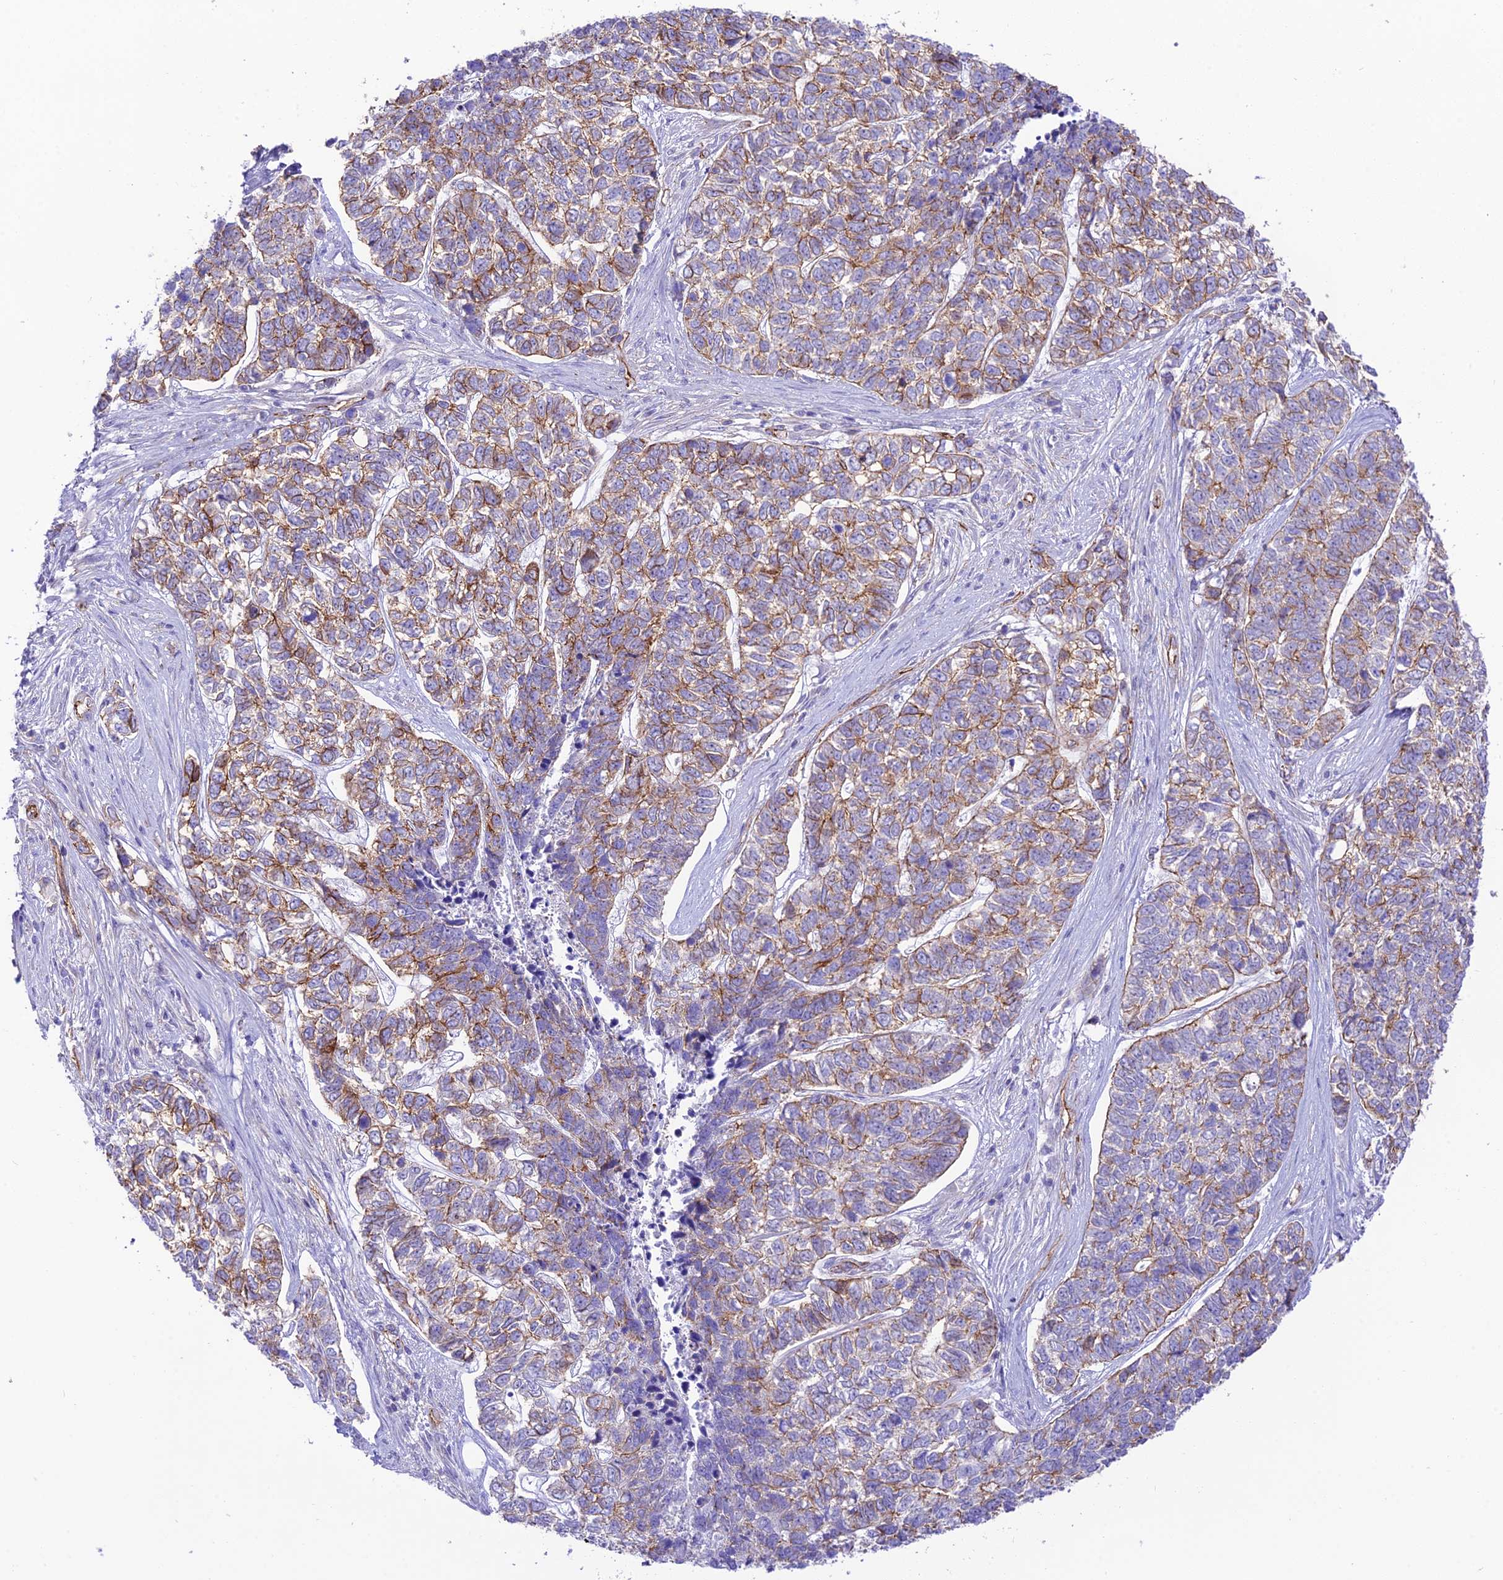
{"staining": {"intensity": "moderate", "quantity": "<25%", "location": "cytoplasmic/membranous"}, "tissue": "skin cancer", "cell_type": "Tumor cells", "image_type": "cancer", "snomed": [{"axis": "morphology", "description": "Basal cell carcinoma"}, {"axis": "topography", "description": "Skin"}], "caption": "Immunohistochemical staining of human skin cancer (basal cell carcinoma) demonstrates moderate cytoplasmic/membranous protein expression in about <25% of tumor cells.", "gene": "YPEL5", "patient": {"sex": "female", "age": 65}}